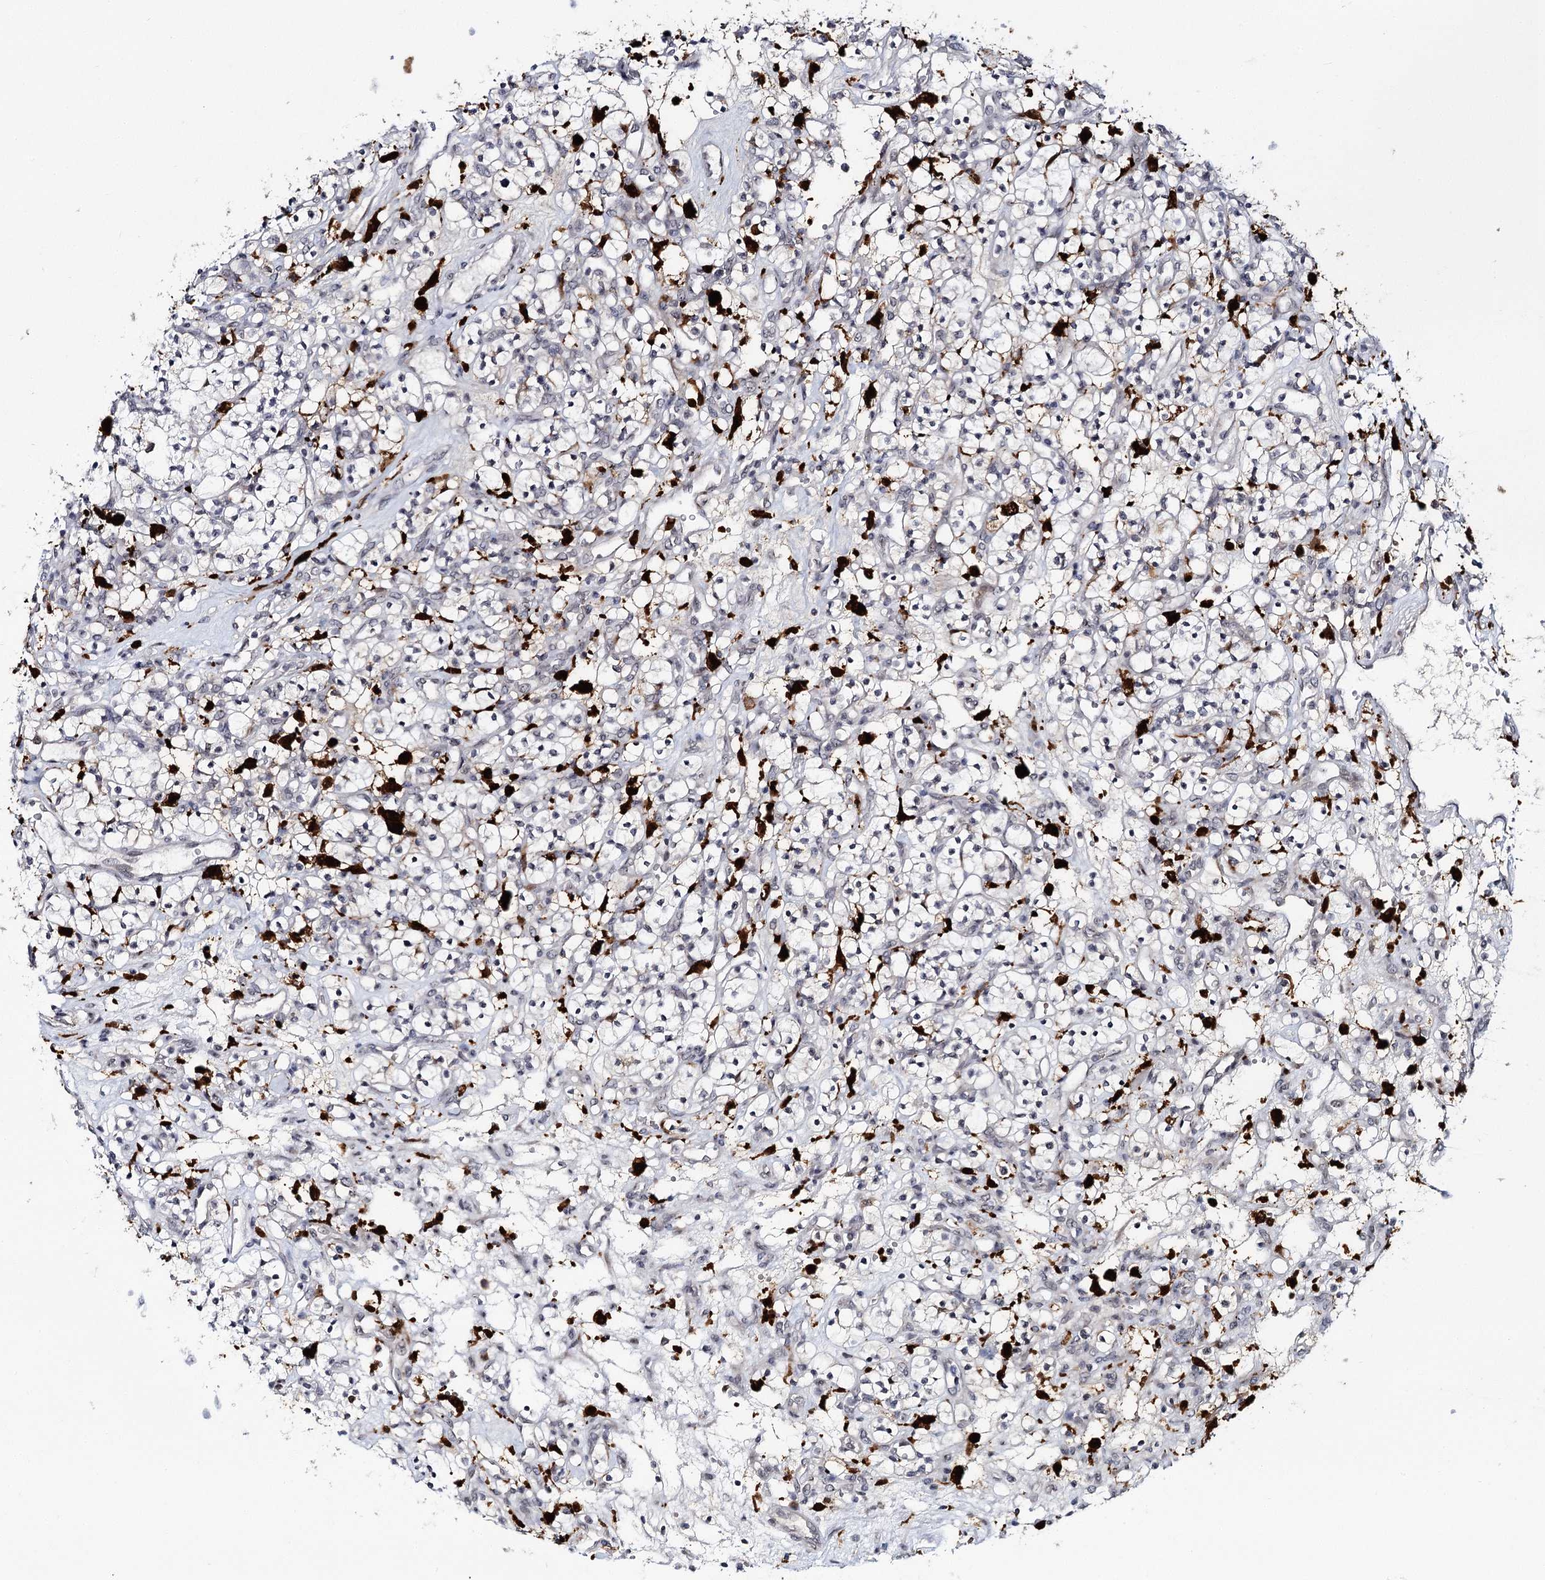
{"staining": {"intensity": "negative", "quantity": "none", "location": "none"}, "tissue": "renal cancer", "cell_type": "Tumor cells", "image_type": "cancer", "snomed": [{"axis": "morphology", "description": "Adenocarcinoma, NOS"}, {"axis": "topography", "description": "Kidney"}], "caption": "Image shows no protein staining in tumor cells of adenocarcinoma (renal) tissue.", "gene": "WDR36", "patient": {"sex": "female", "age": 57}}